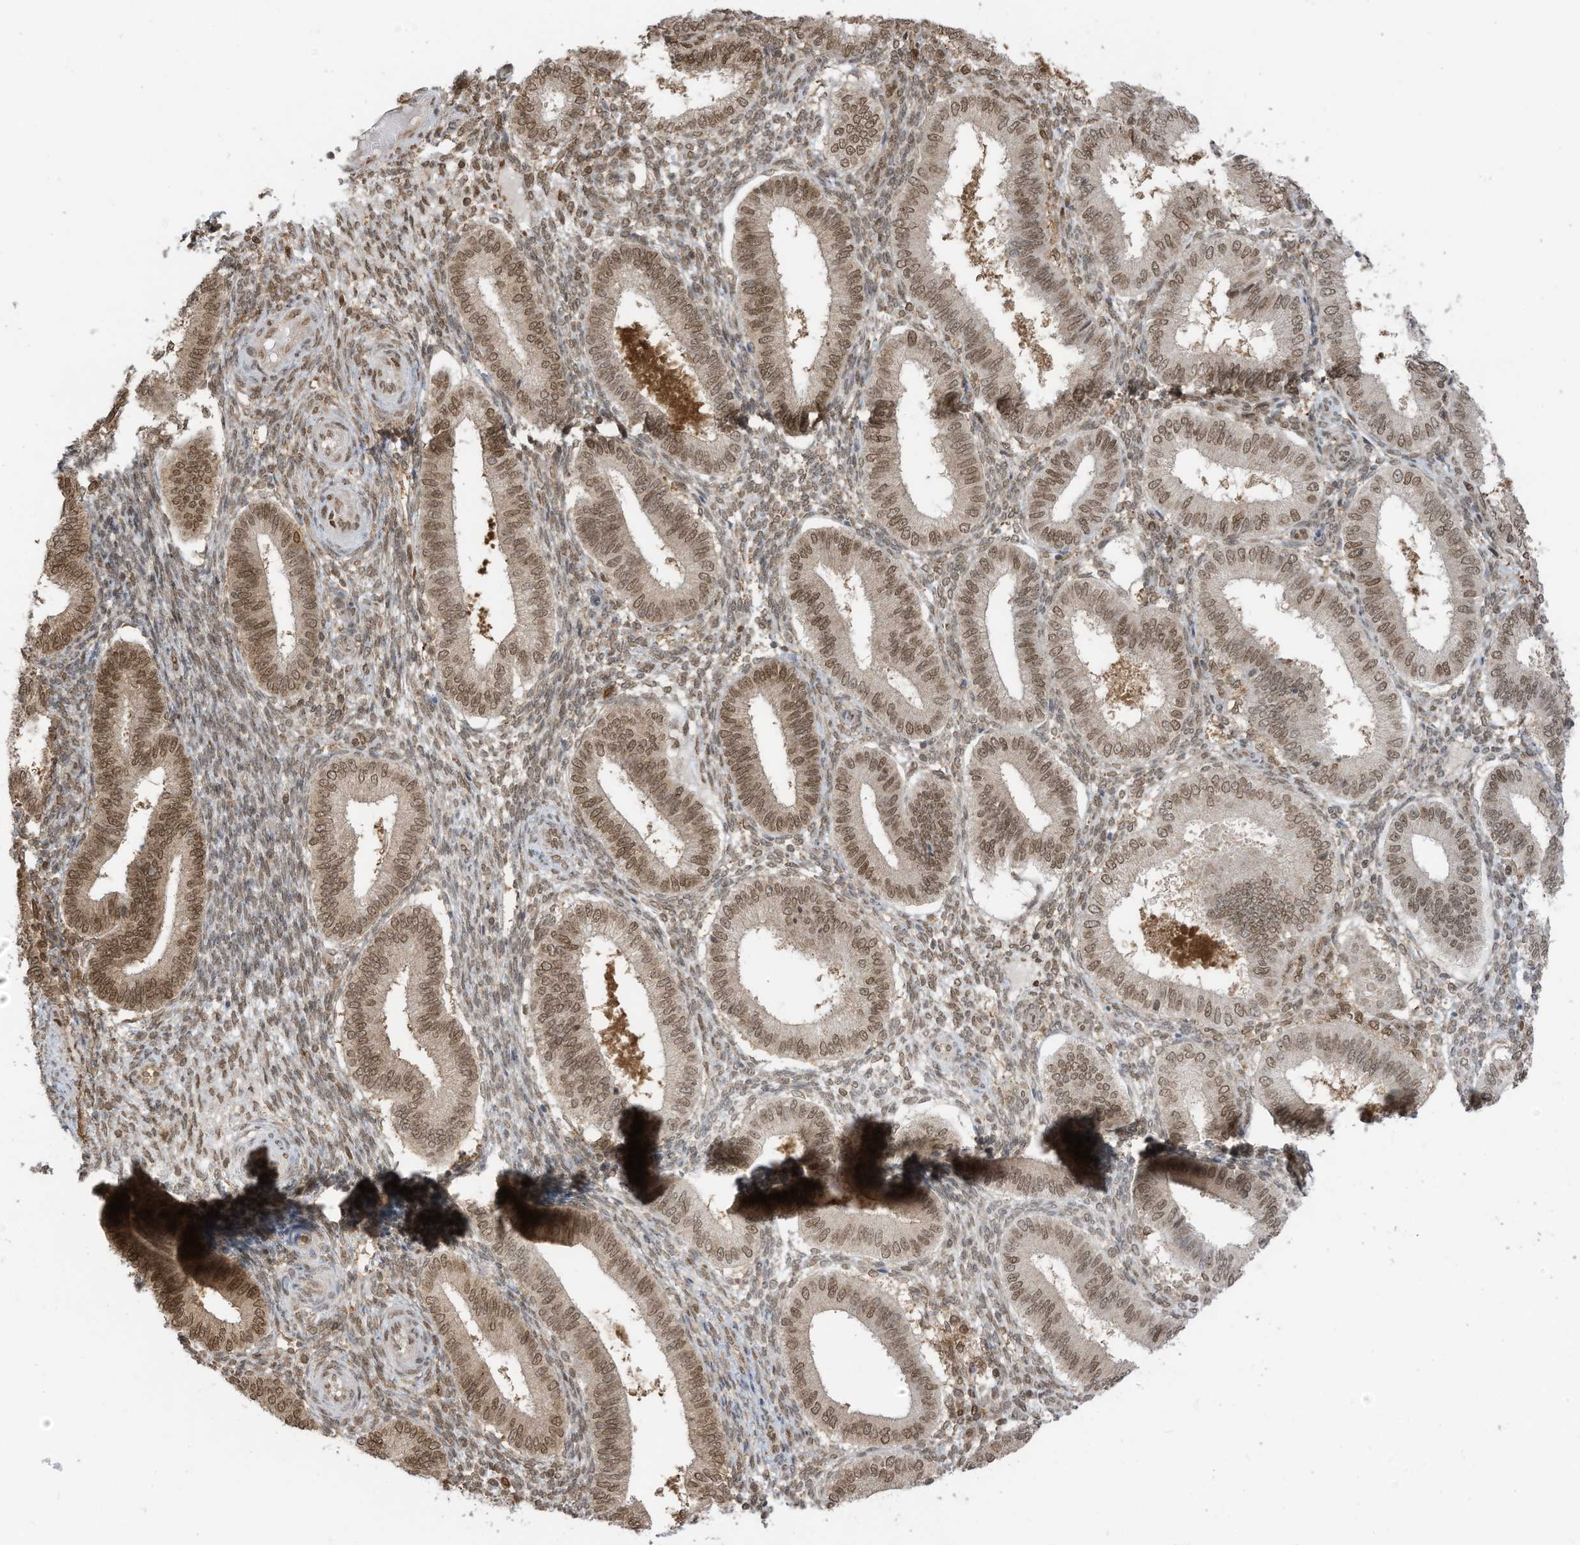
{"staining": {"intensity": "moderate", "quantity": ">75%", "location": "nuclear"}, "tissue": "endometrium", "cell_type": "Cells in endometrial stroma", "image_type": "normal", "snomed": [{"axis": "morphology", "description": "Normal tissue, NOS"}, {"axis": "topography", "description": "Endometrium"}], "caption": "Protein analysis of normal endometrium displays moderate nuclear staining in approximately >75% of cells in endometrial stroma. The staining is performed using DAB (3,3'-diaminobenzidine) brown chromogen to label protein expression. The nuclei are counter-stained blue using hematoxylin.", "gene": "KPNB1", "patient": {"sex": "female", "age": 39}}